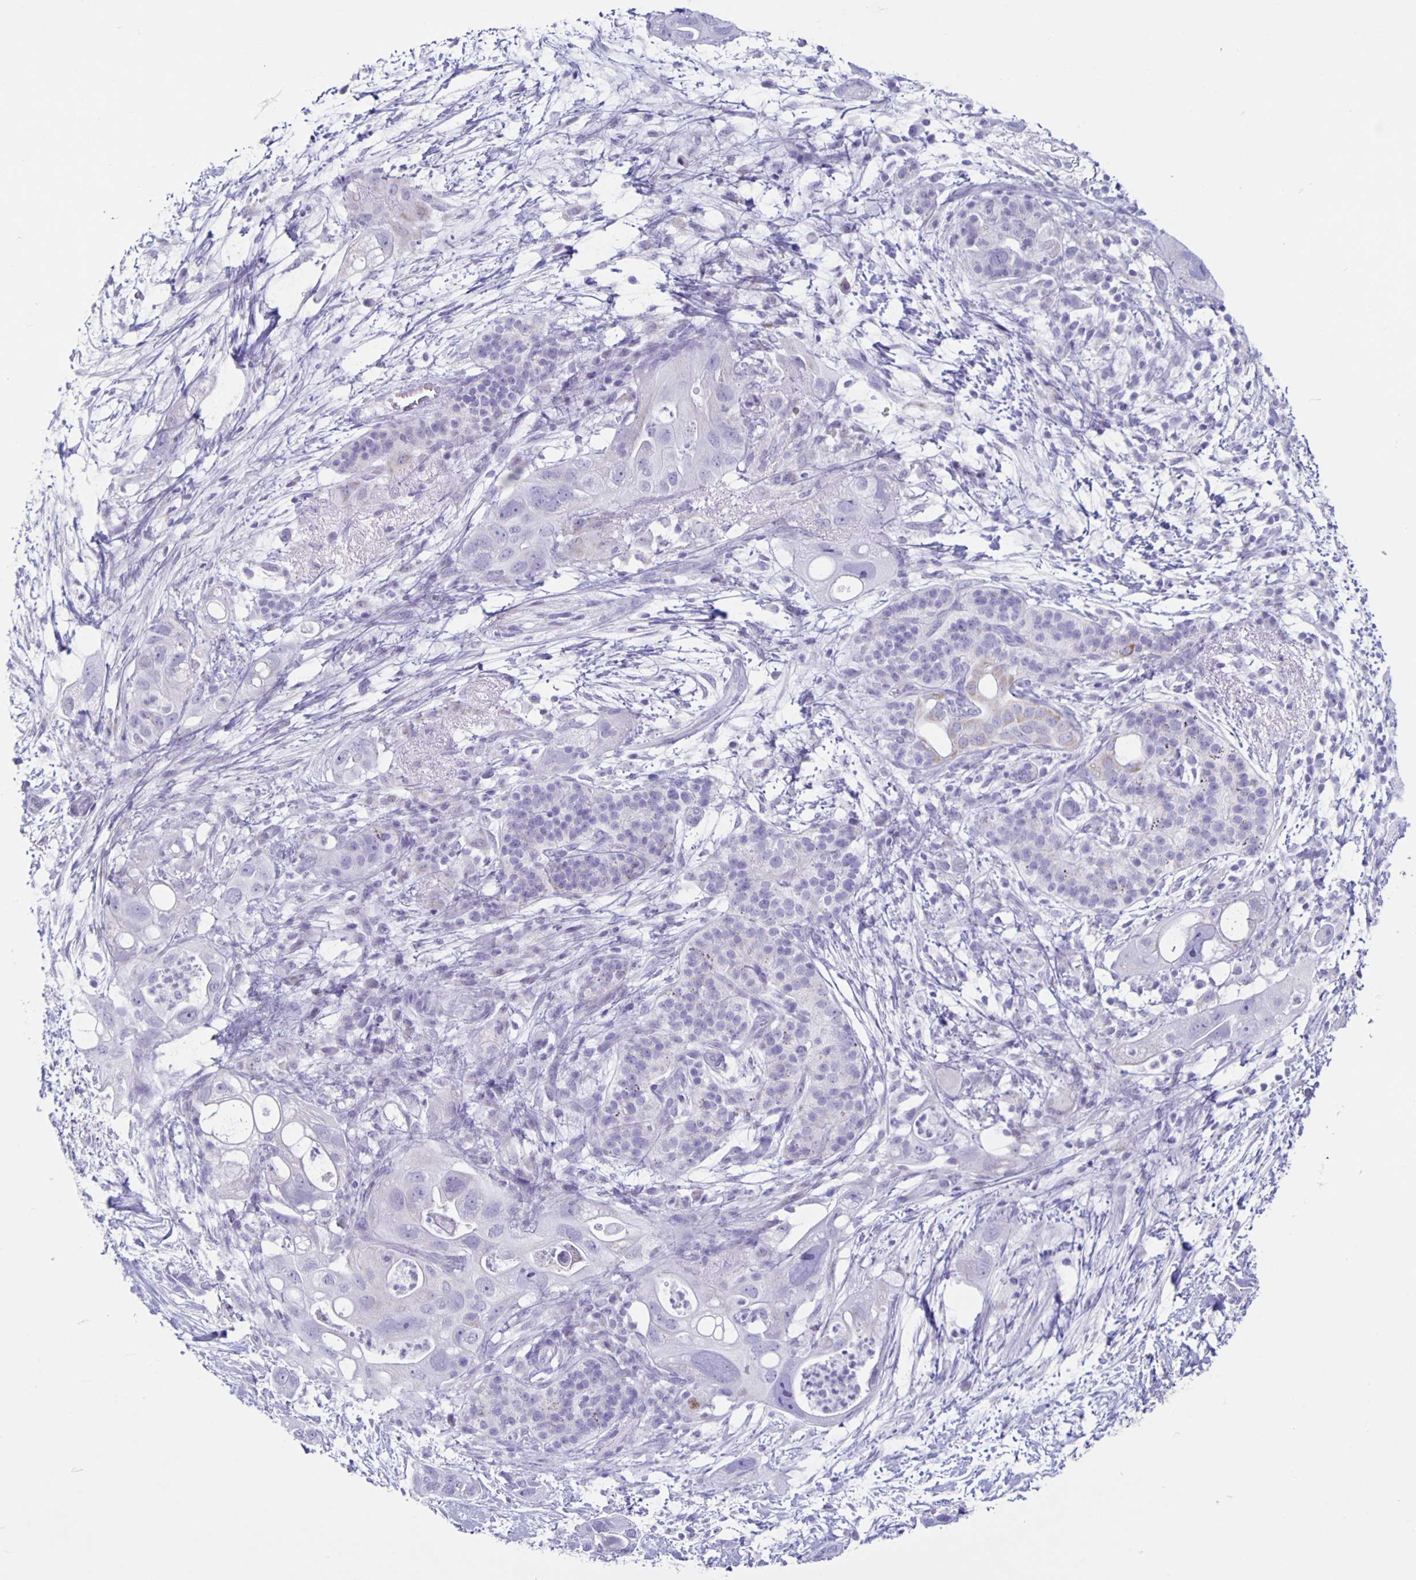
{"staining": {"intensity": "negative", "quantity": "none", "location": "none"}, "tissue": "pancreatic cancer", "cell_type": "Tumor cells", "image_type": "cancer", "snomed": [{"axis": "morphology", "description": "Adenocarcinoma, NOS"}, {"axis": "topography", "description": "Pancreas"}], "caption": "Pancreatic cancer (adenocarcinoma) was stained to show a protein in brown. There is no significant expression in tumor cells. The staining was performed using DAB (3,3'-diaminobenzidine) to visualize the protein expression in brown, while the nuclei were stained in blue with hematoxylin (Magnification: 20x).", "gene": "CT45A5", "patient": {"sex": "female", "age": 72}}